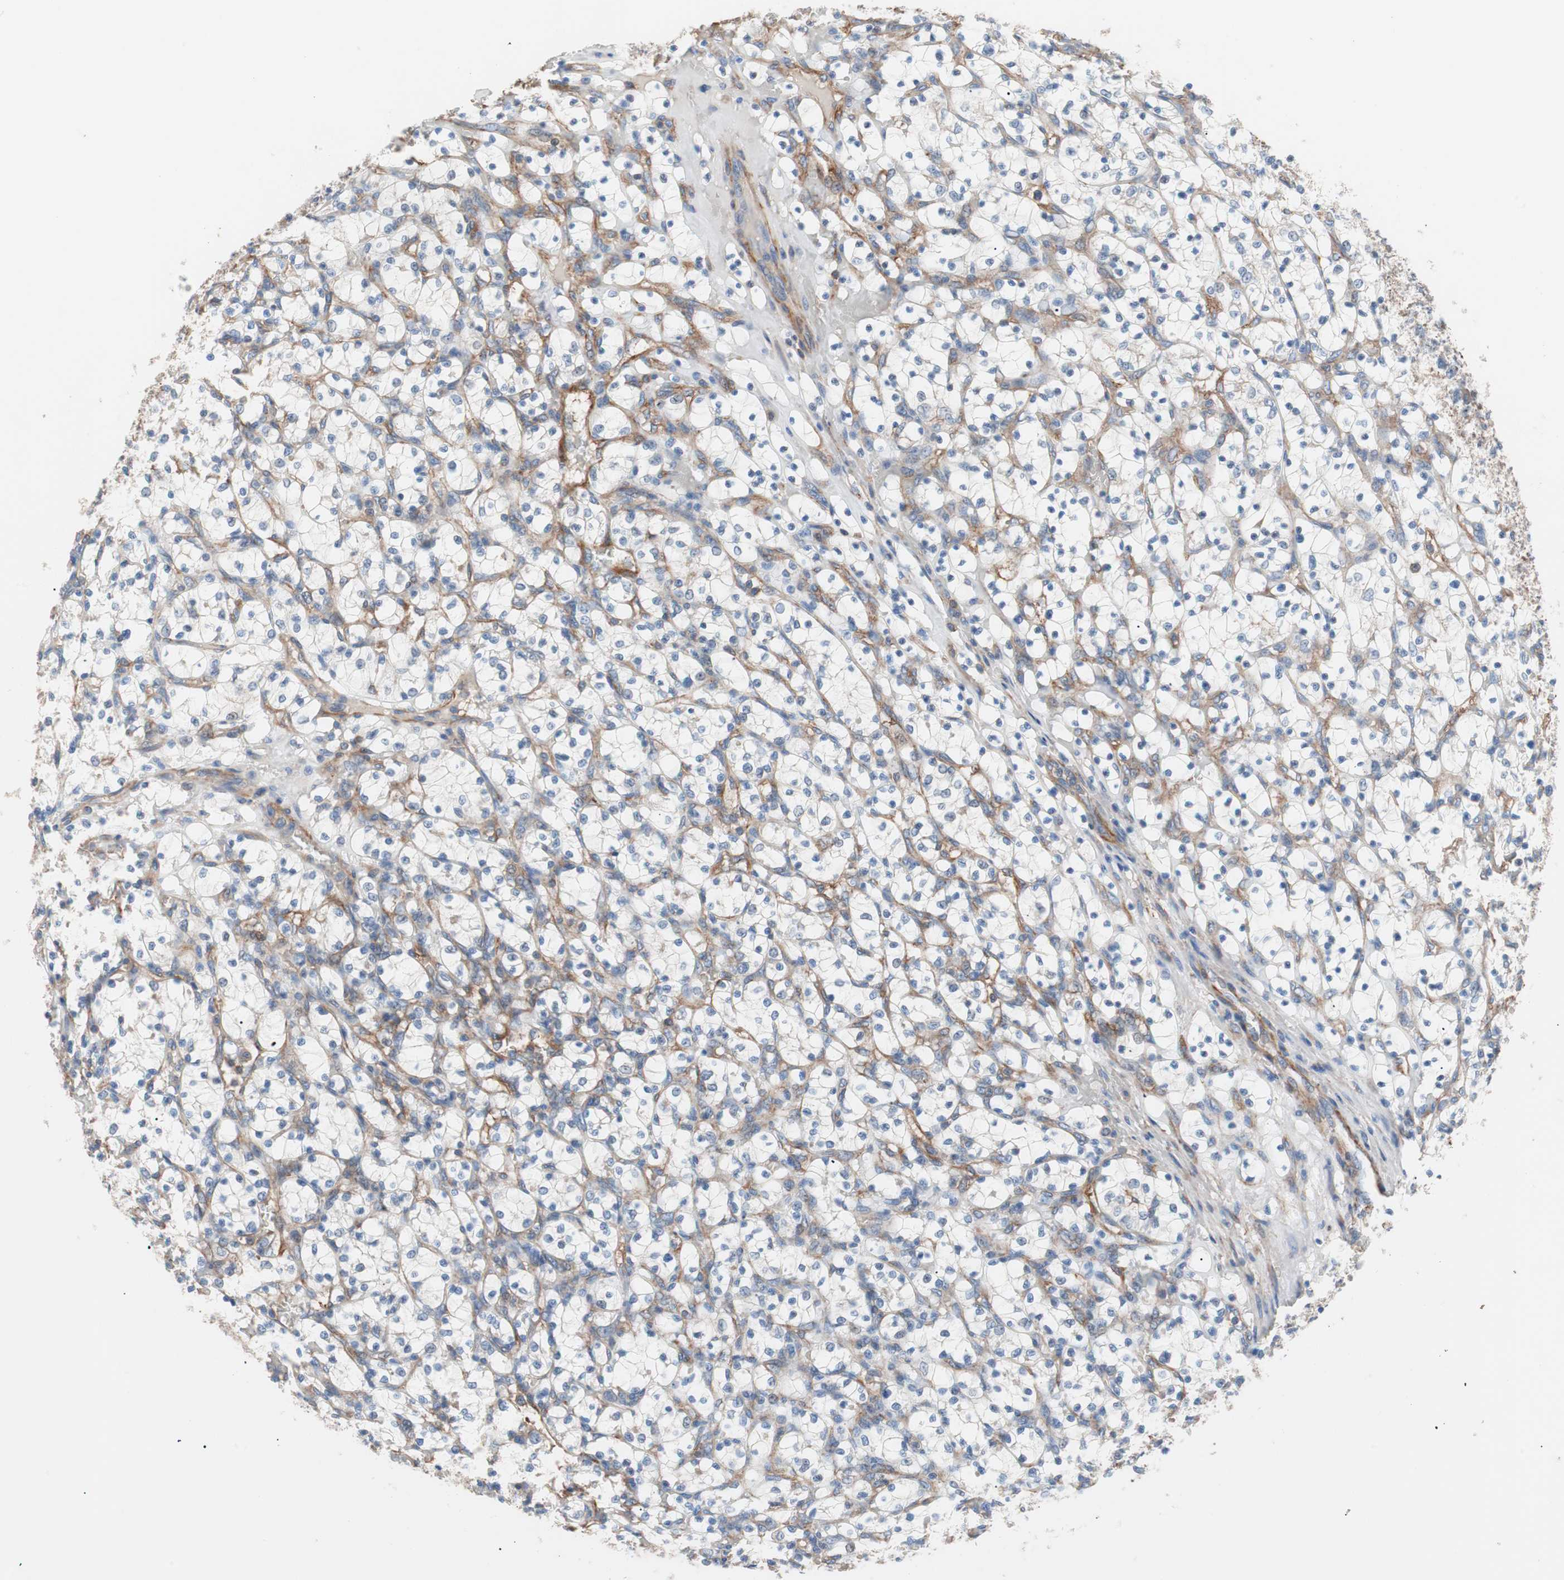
{"staining": {"intensity": "weak", "quantity": "<25%", "location": "cytoplasmic/membranous"}, "tissue": "renal cancer", "cell_type": "Tumor cells", "image_type": "cancer", "snomed": [{"axis": "morphology", "description": "Adenocarcinoma, NOS"}, {"axis": "topography", "description": "Kidney"}], "caption": "Human renal cancer (adenocarcinoma) stained for a protein using immunohistochemistry (IHC) shows no staining in tumor cells.", "gene": "GPR160", "patient": {"sex": "female", "age": 69}}